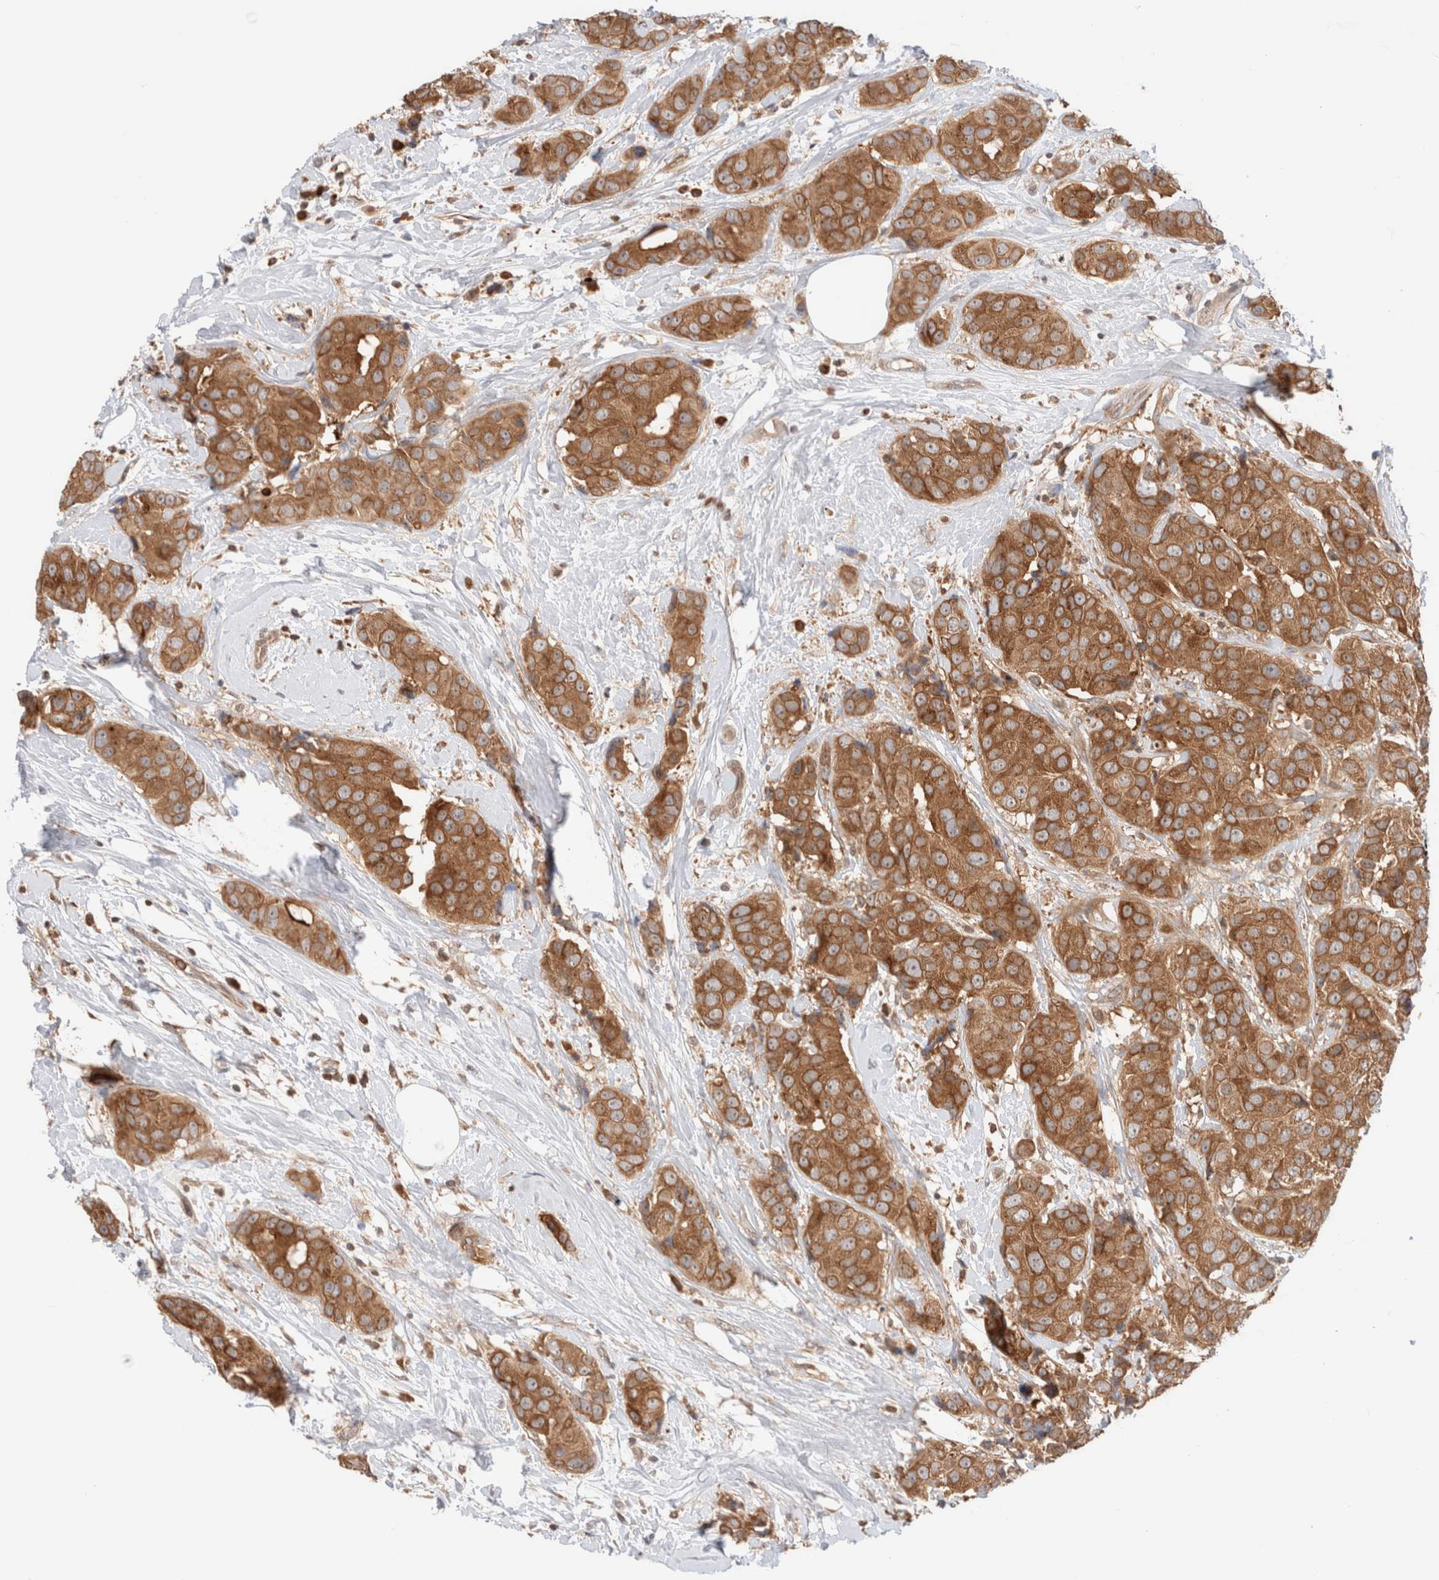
{"staining": {"intensity": "moderate", "quantity": ">75%", "location": "cytoplasmic/membranous"}, "tissue": "breast cancer", "cell_type": "Tumor cells", "image_type": "cancer", "snomed": [{"axis": "morphology", "description": "Normal tissue, NOS"}, {"axis": "morphology", "description": "Duct carcinoma"}, {"axis": "topography", "description": "Breast"}], "caption": "Breast cancer (infiltrating ductal carcinoma) stained with a protein marker shows moderate staining in tumor cells.", "gene": "XKR4", "patient": {"sex": "female", "age": 39}}